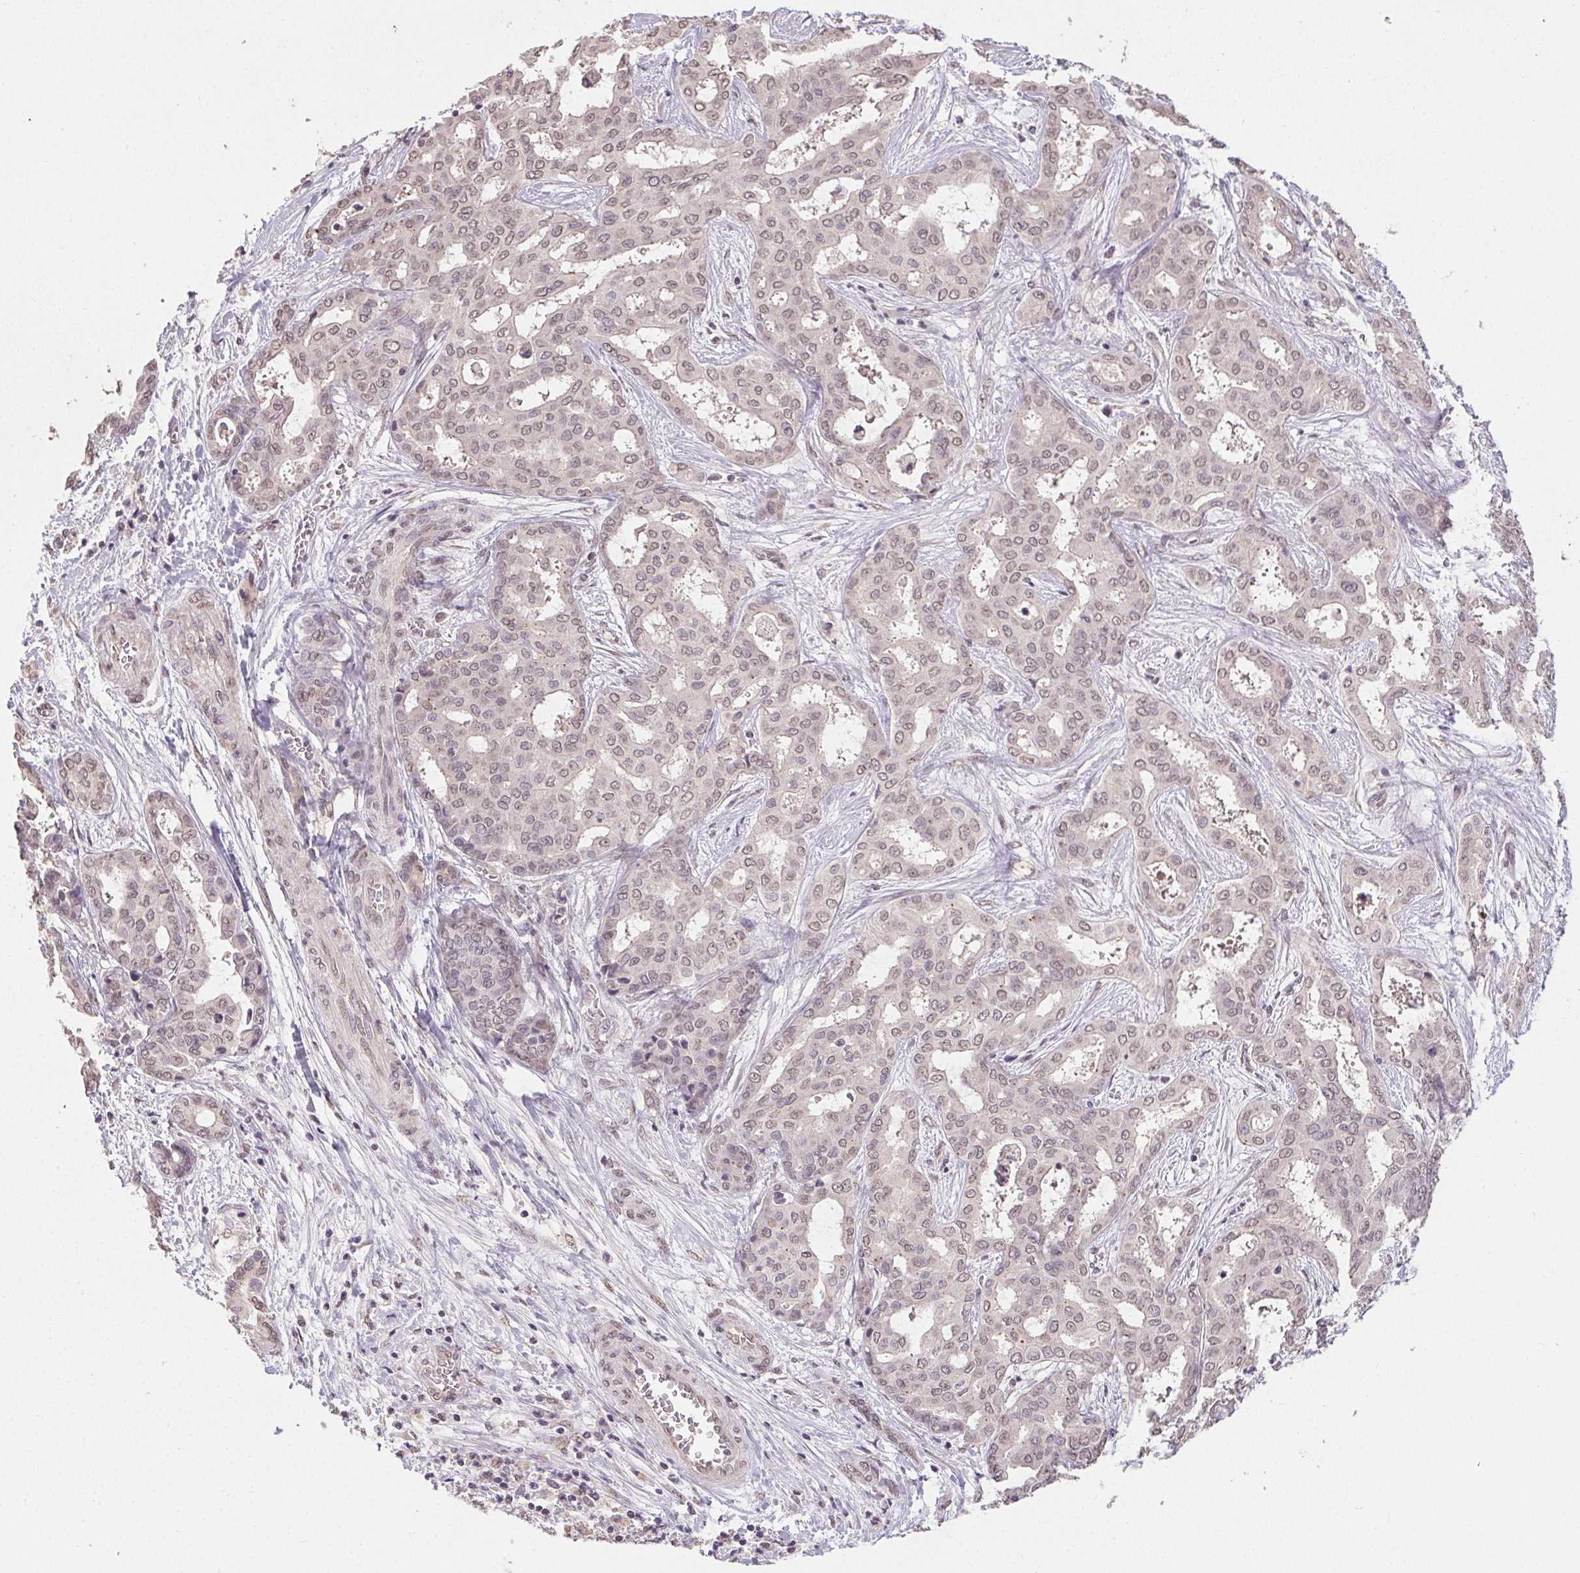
{"staining": {"intensity": "weak", "quantity": ">75%", "location": "nuclear"}, "tissue": "liver cancer", "cell_type": "Tumor cells", "image_type": "cancer", "snomed": [{"axis": "morphology", "description": "Cholangiocarcinoma"}, {"axis": "topography", "description": "Liver"}], "caption": "Protein staining of cholangiocarcinoma (liver) tissue displays weak nuclear positivity in approximately >75% of tumor cells.", "gene": "PPP4R4", "patient": {"sex": "female", "age": 64}}